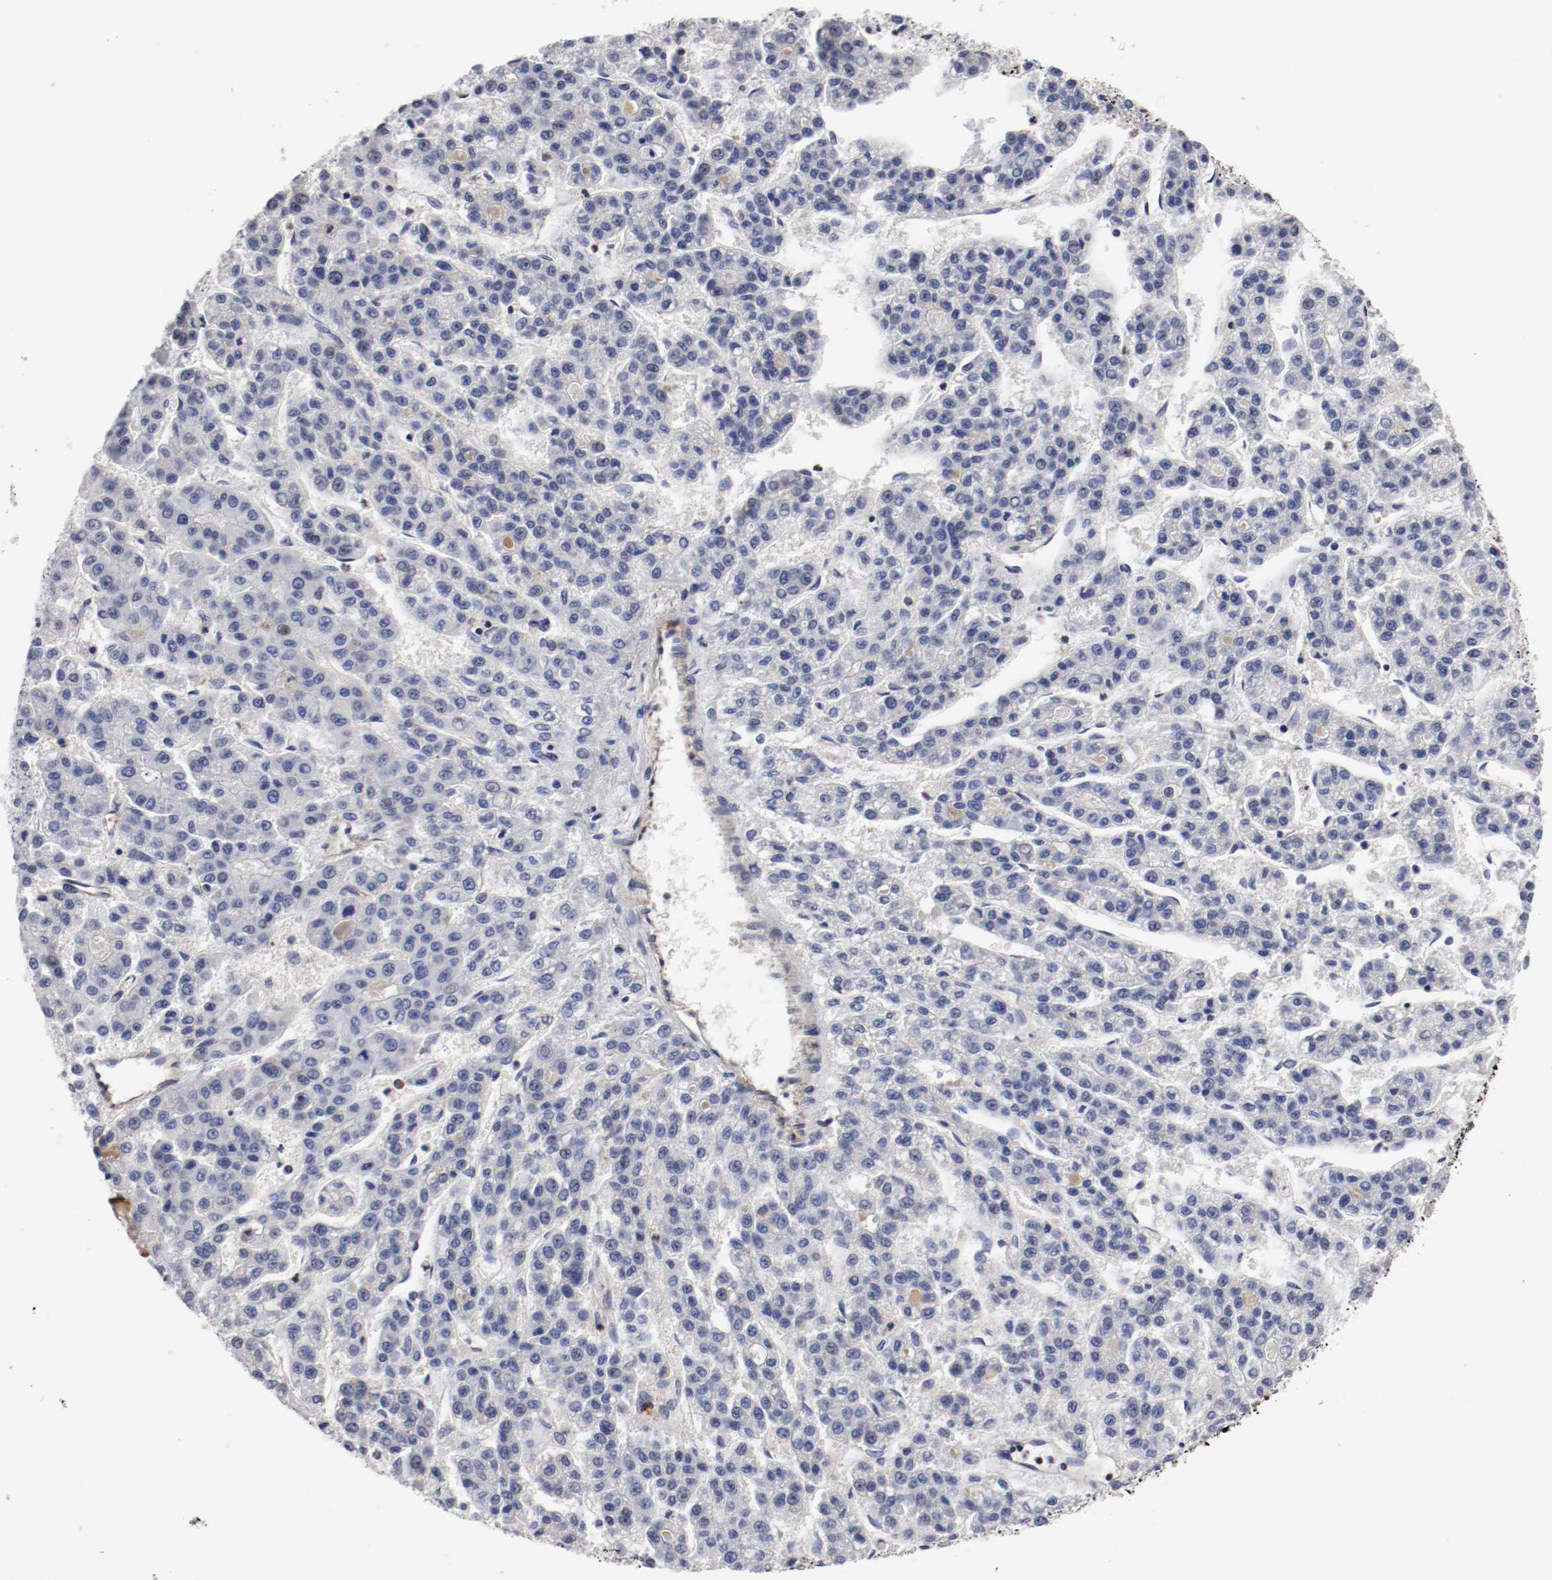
{"staining": {"intensity": "negative", "quantity": "none", "location": "none"}, "tissue": "liver cancer", "cell_type": "Tumor cells", "image_type": "cancer", "snomed": [{"axis": "morphology", "description": "Carcinoma, Hepatocellular, NOS"}, {"axis": "topography", "description": "Liver"}], "caption": "Immunohistochemical staining of human liver cancer exhibits no significant expression in tumor cells.", "gene": "IFITM1", "patient": {"sex": "male", "age": 70}}